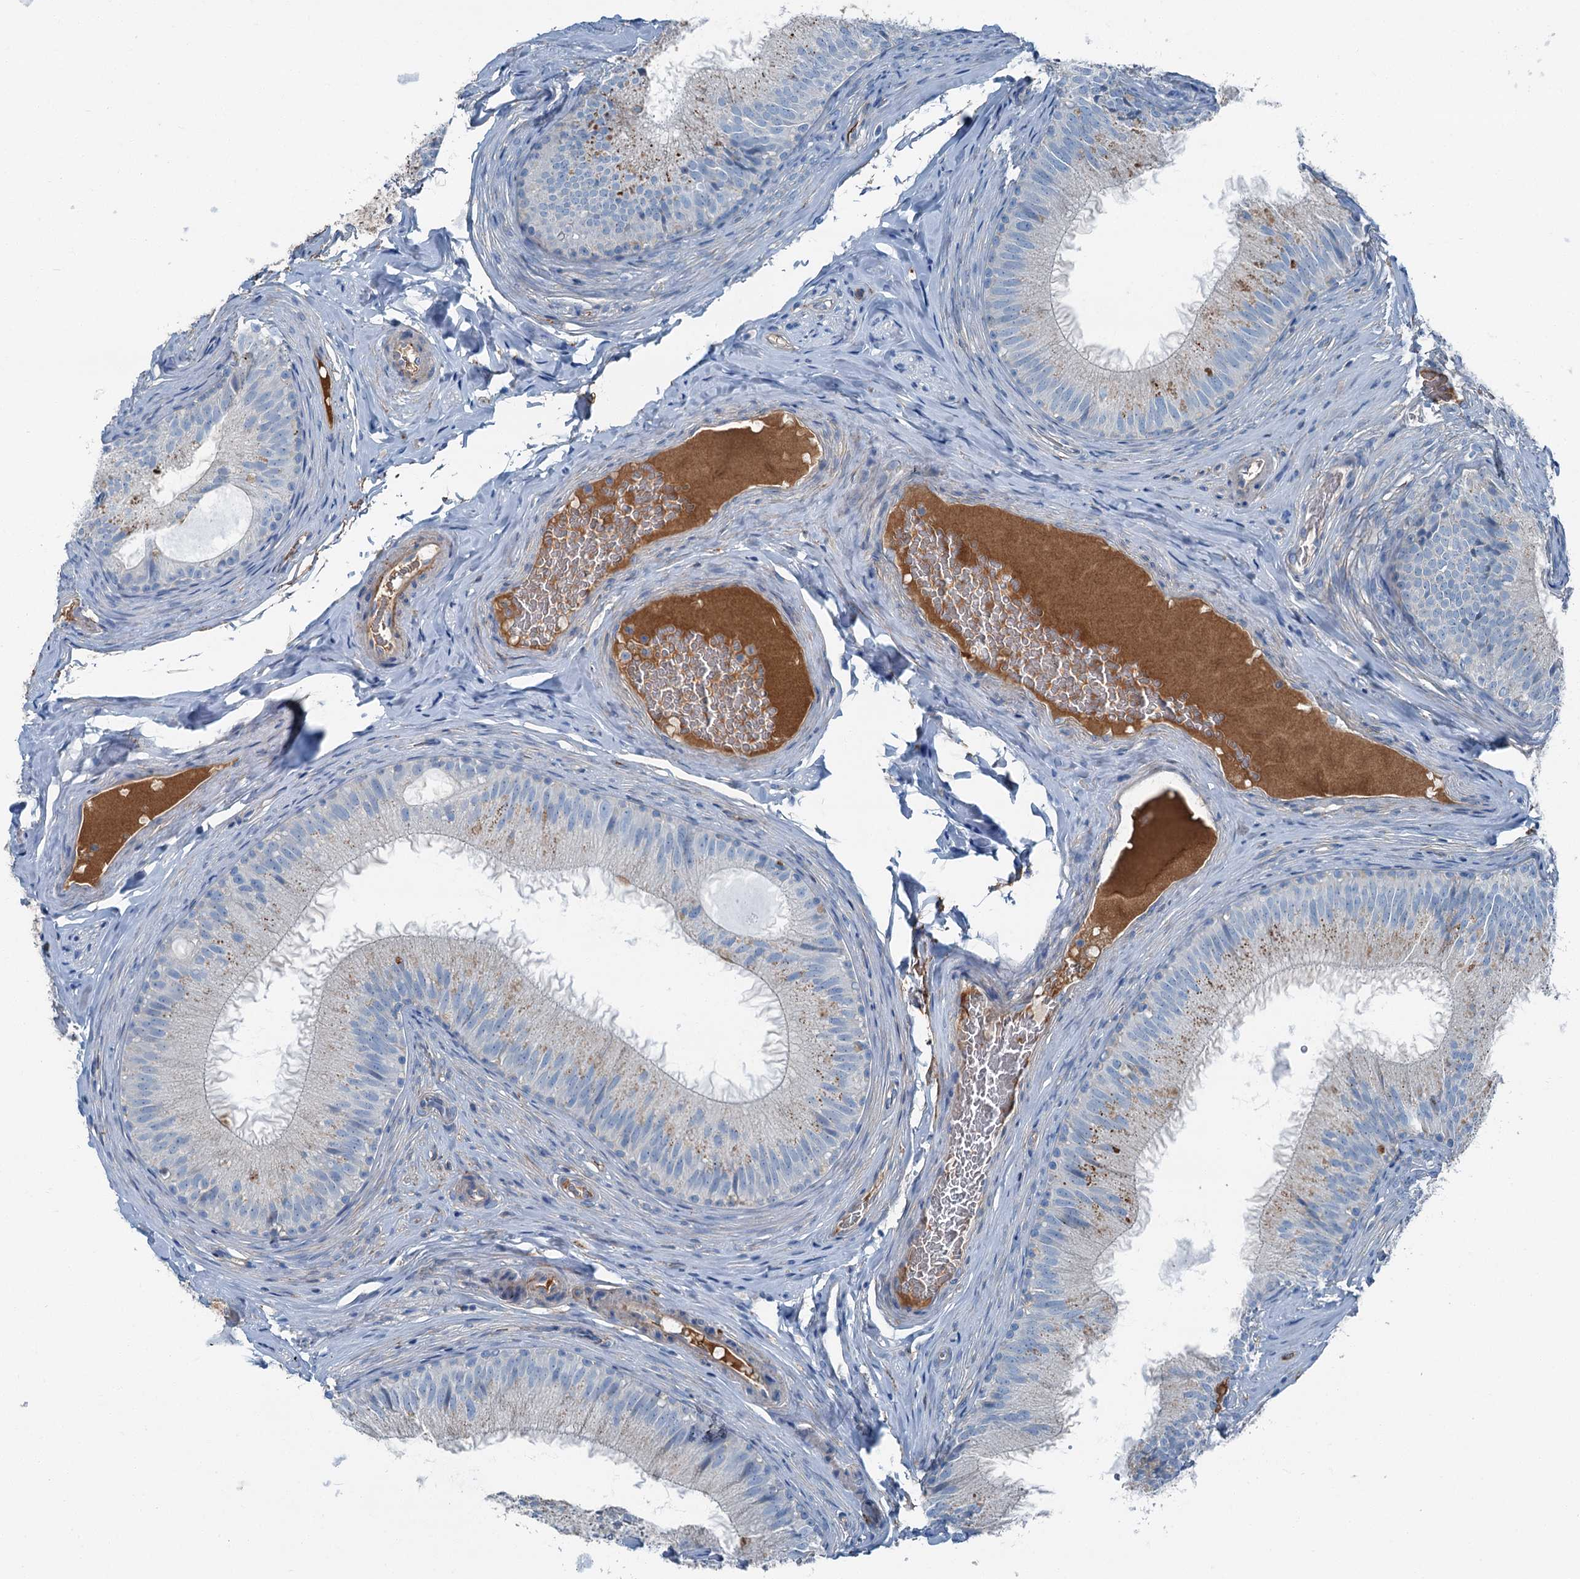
{"staining": {"intensity": "moderate", "quantity": "<25%", "location": "cytoplasmic/membranous"}, "tissue": "epididymis", "cell_type": "Glandular cells", "image_type": "normal", "snomed": [{"axis": "morphology", "description": "Normal tissue, NOS"}, {"axis": "topography", "description": "Epididymis"}], "caption": "Immunohistochemistry histopathology image of benign epididymis stained for a protein (brown), which exhibits low levels of moderate cytoplasmic/membranous expression in about <25% of glandular cells.", "gene": "AXL", "patient": {"sex": "male", "age": 34}}